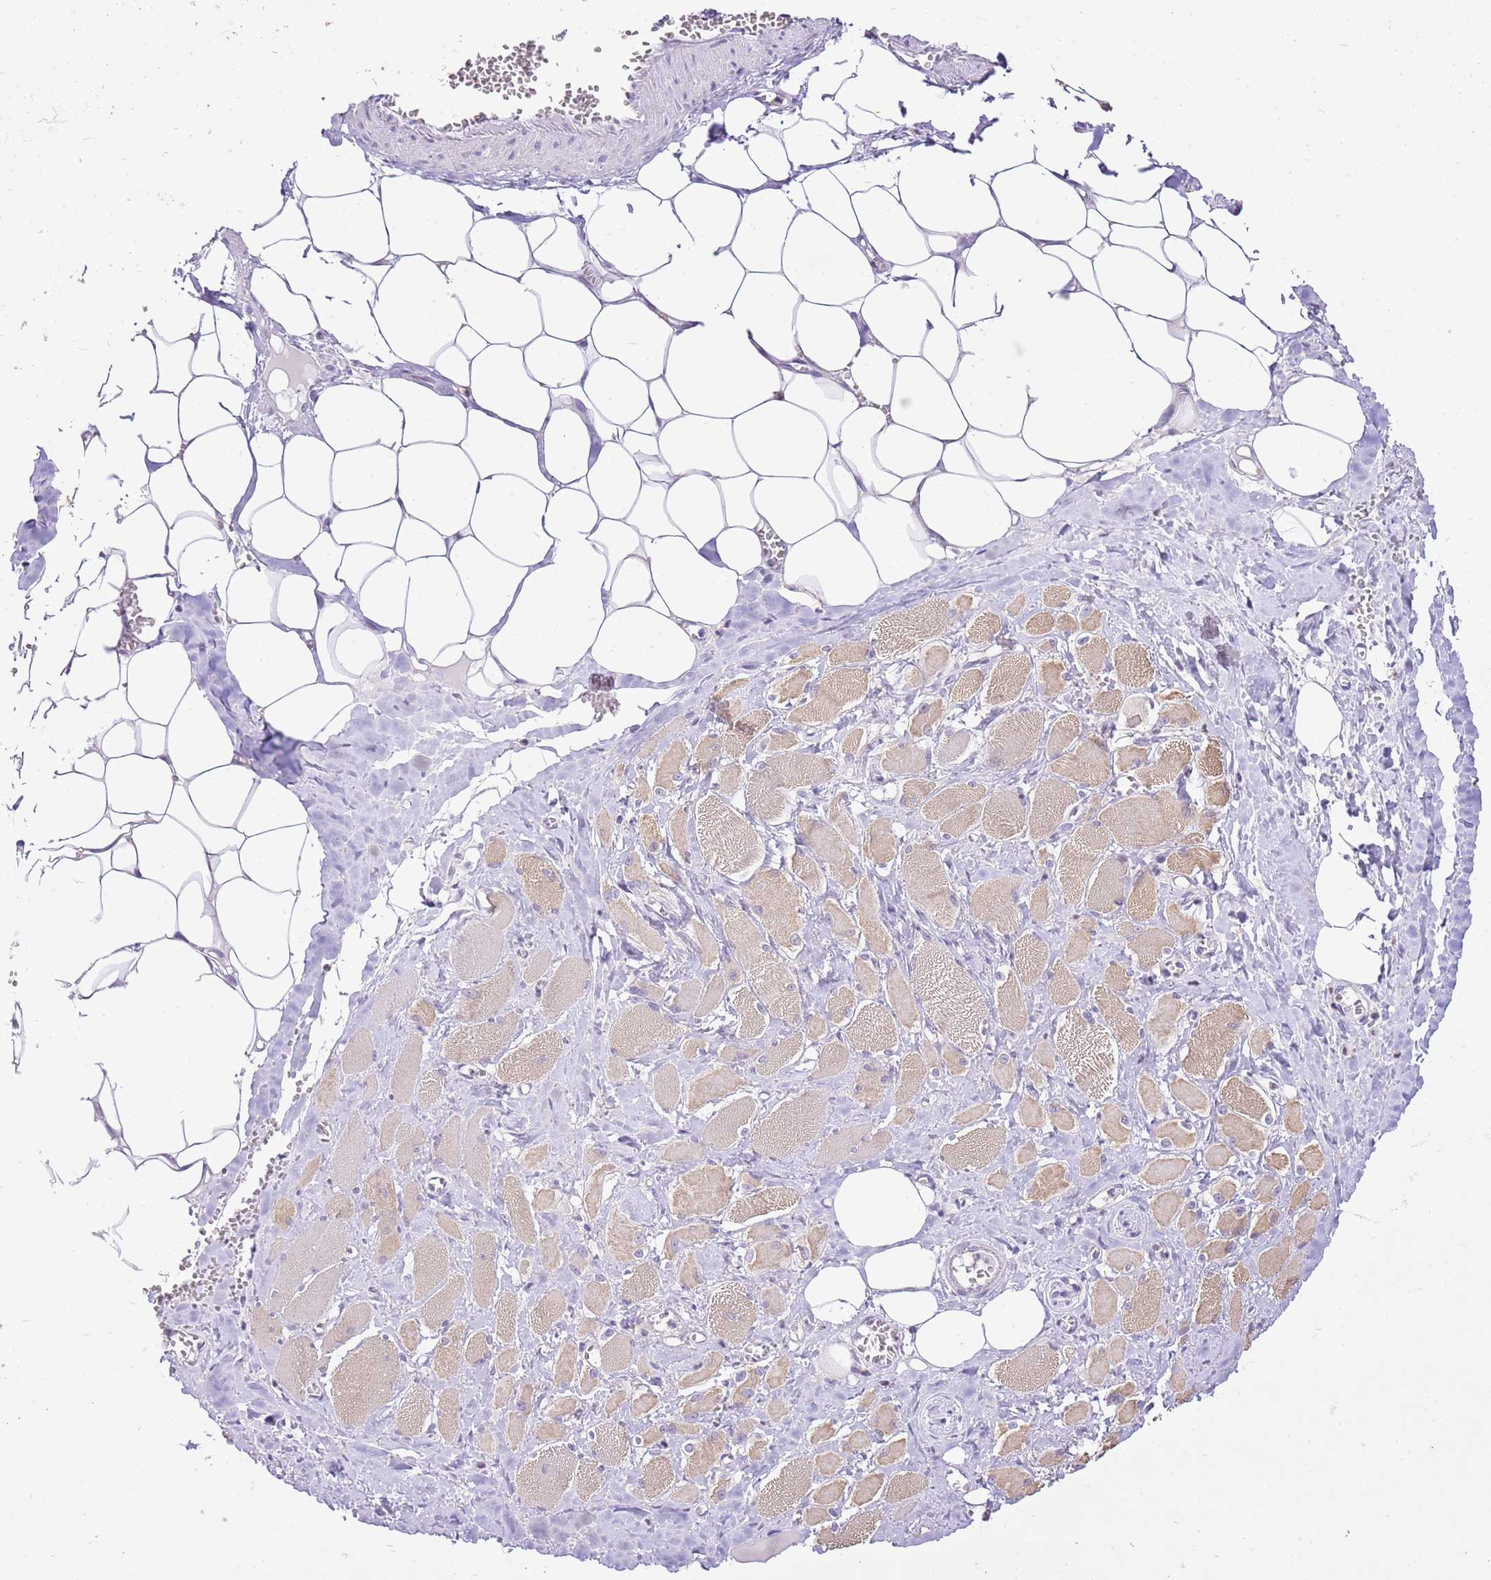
{"staining": {"intensity": "weak", "quantity": "25%-75%", "location": "cytoplasmic/membranous"}, "tissue": "skeletal muscle", "cell_type": "Myocytes", "image_type": "normal", "snomed": [{"axis": "morphology", "description": "Normal tissue, NOS"}, {"axis": "morphology", "description": "Basal cell carcinoma"}, {"axis": "topography", "description": "Skeletal muscle"}], "caption": "Skeletal muscle stained for a protein shows weak cytoplasmic/membranous positivity in myocytes. The staining was performed using DAB to visualize the protein expression in brown, while the nuclei were stained in blue with hematoxylin (Magnification: 20x).", "gene": "XPO7", "patient": {"sex": "female", "age": 64}}